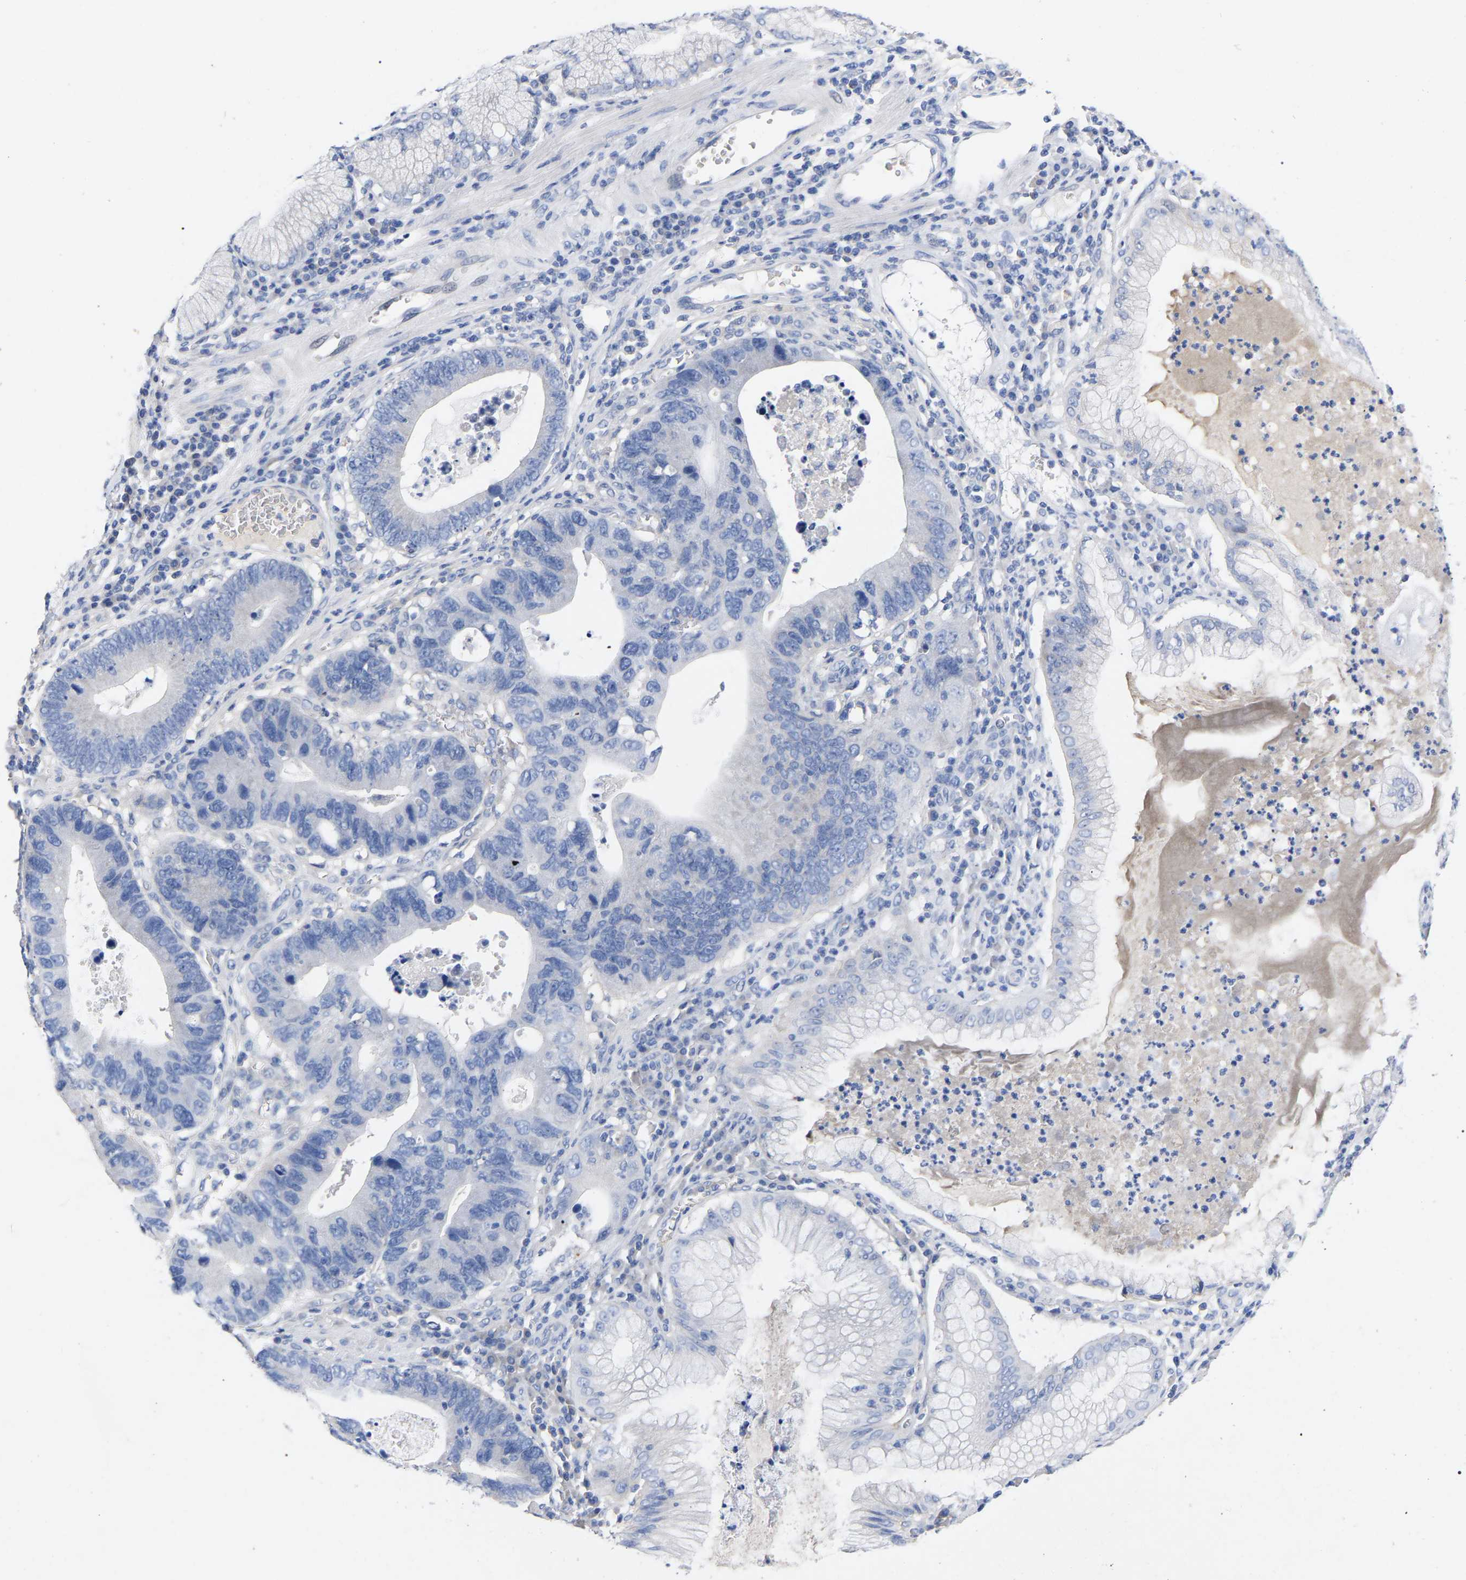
{"staining": {"intensity": "negative", "quantity": "none", "location": "none"}, "tissue": "stomach cancer", "cell_type": "Tumor cells", "image_type": "cancer", "snomed": [{"axis": "morphology", "description": "Adenocarcinoma, NOS"}, {"axis": "topography", "description": "Stomach"}], "caption": "There is no significant expression in tumor cells of stomach adenocarcinoma.", "gene": "HAPLN1", "patient": {"sex": "male", "age": 59}}